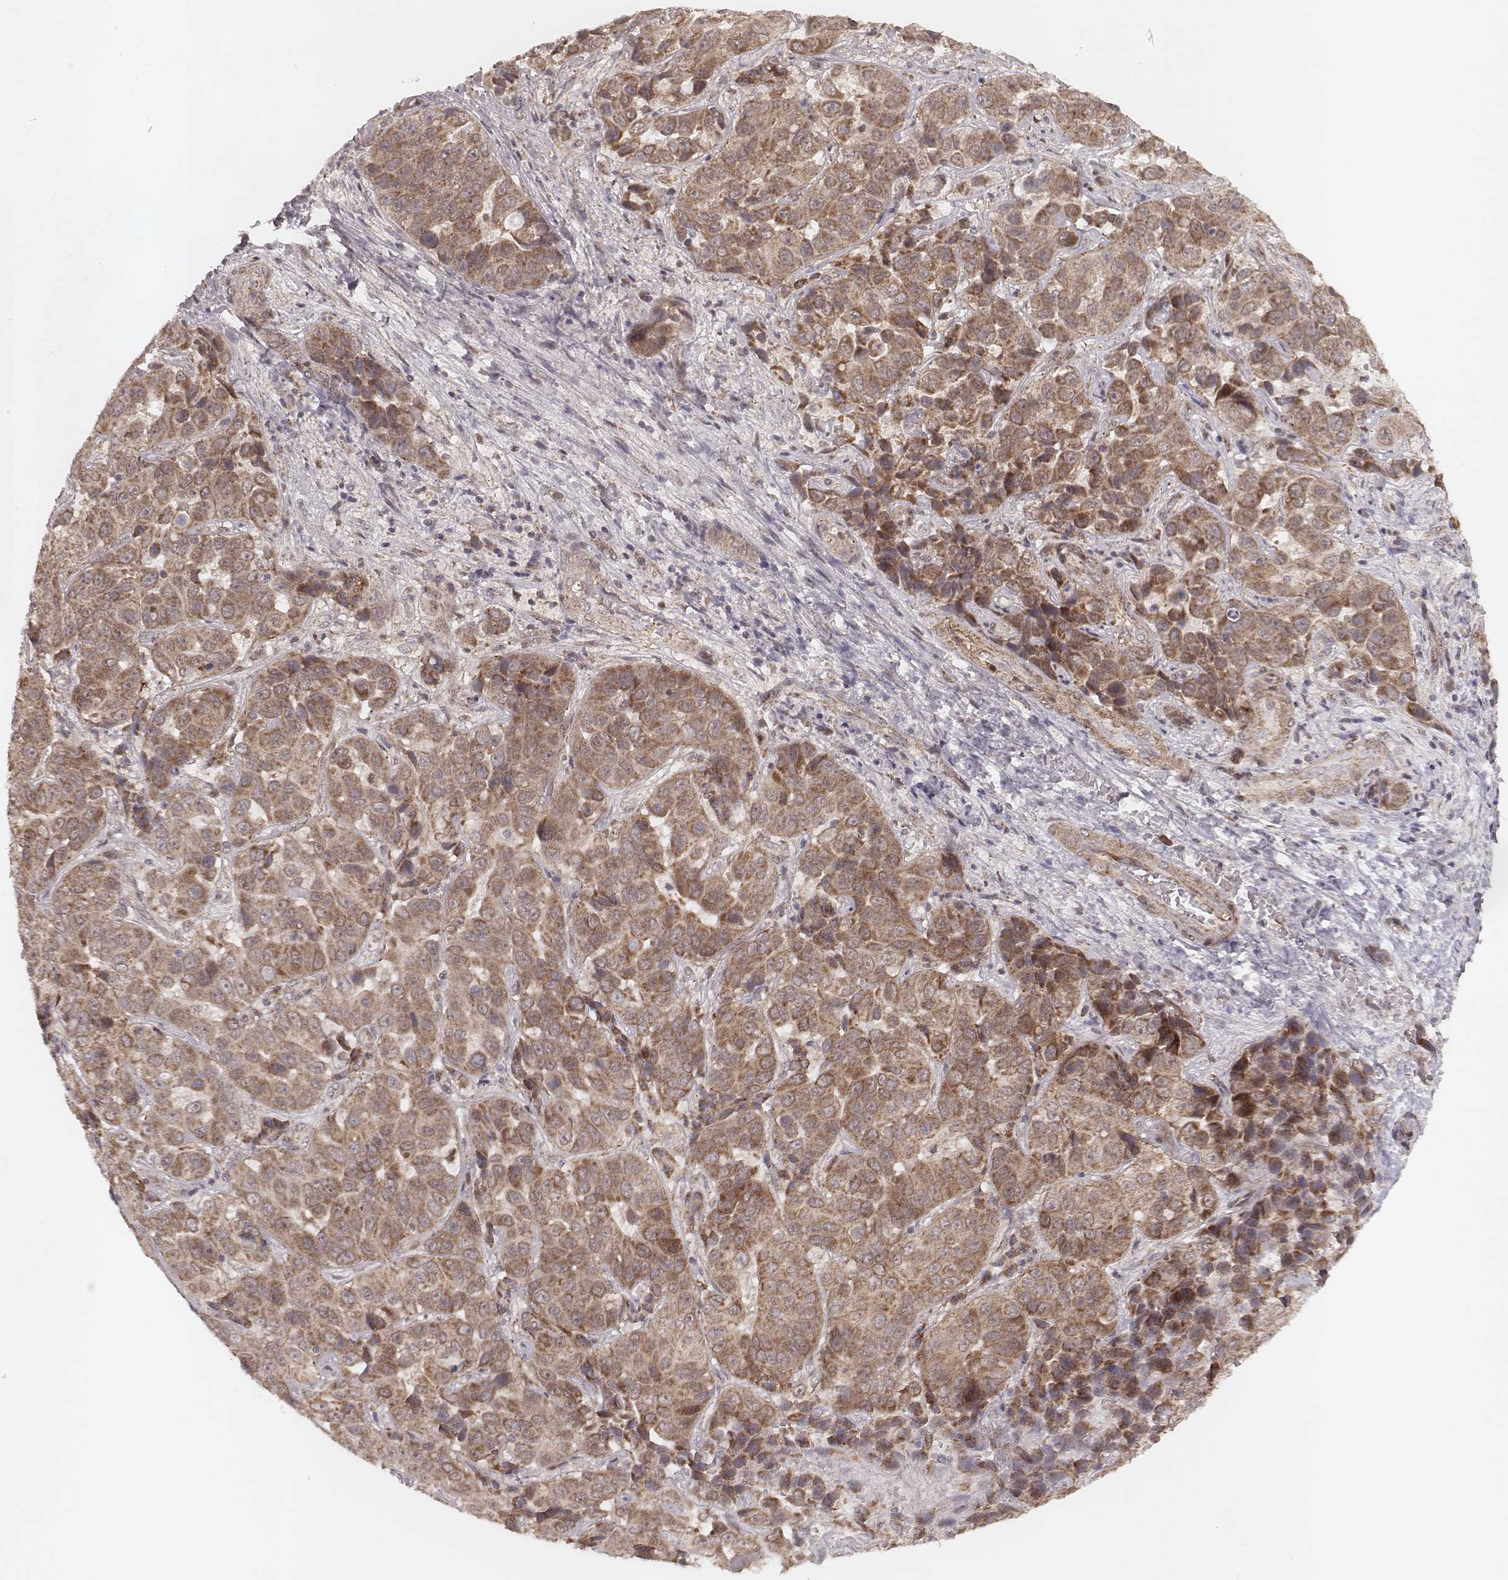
{"staining": {"intensity": "moderate", "quantity": ">75%", "location": "cytoplasmic/membranous"}, "tissue": "liver cancer", "cell_type": "Tumor cells", "image_type": "cancer", "snomed": [{"axis": "morphology", "description": "Cholangiocarcinoma"}, {"axis": "topography", "description": "Liver"}], "caption": "Tumor cells demonstrate medium levels of moderate cytoplasmic/membranous expression in about >75% of cells in human cholangiocarcinoma (liver).", "gene": "NDUFA7", "patient": {"sex": "female", "age": 52}}